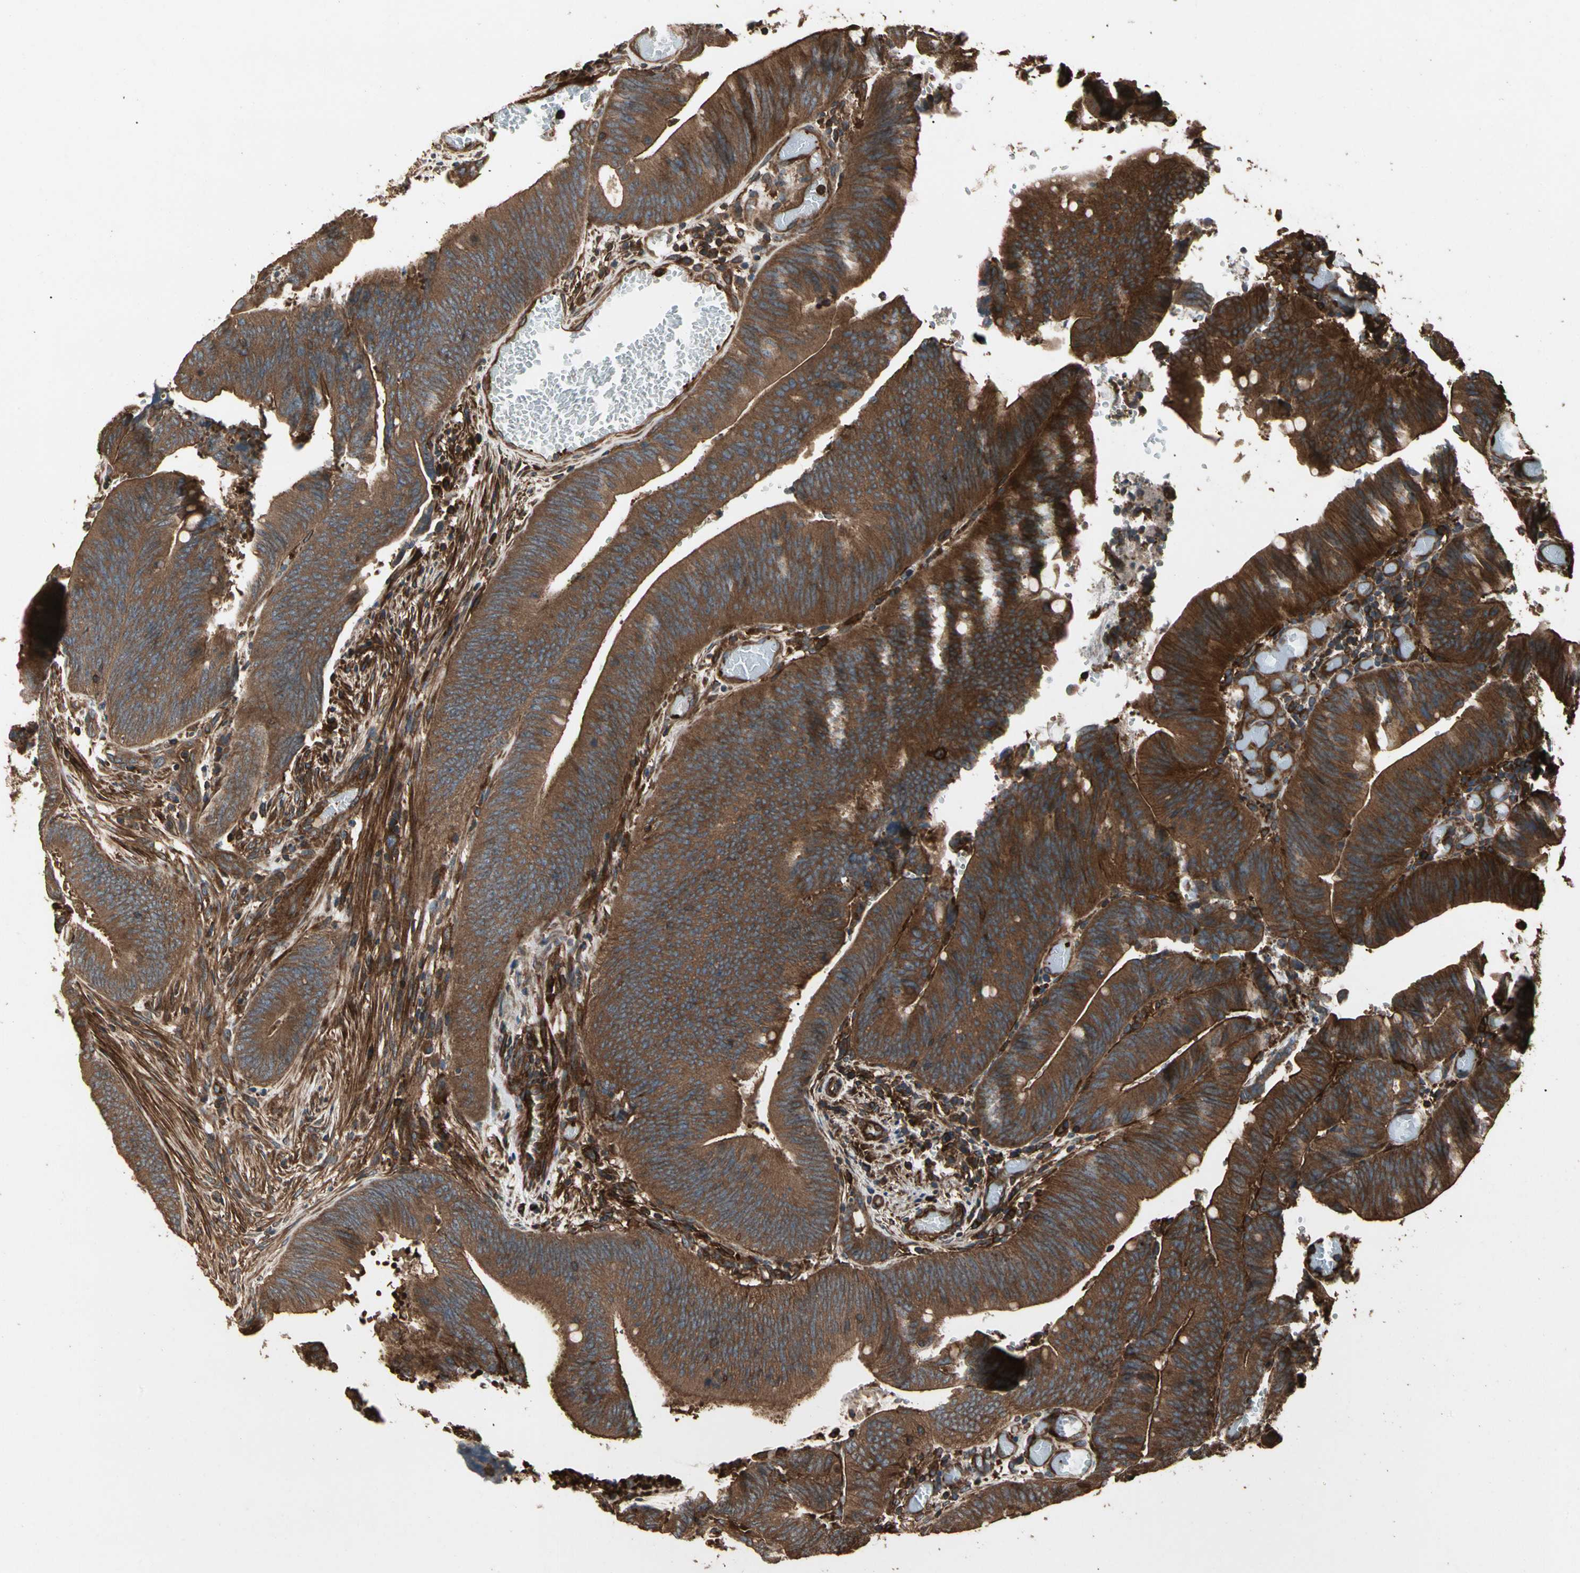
{"staining": {"intensity": "strong", "quantity": ">75%", "location": "cytoplasmic/membranous"}, "tissue": "colorectal cancer", "cell_type": "Tumor cells", "image_type": "cancer", "snomed": [{"axis": "morphology", "description": "Adenocarcinoma, NOS"}, {"axis": "topography", "description": "Rectum"}], "caption": "Colorectal cancer stained with a brown dye shows strong cytoplasmic/membranous positive expression in approximately >75% of tumor cells.", "gene": "AGBL2", "patient": {"sex": "female", "age": 66}}